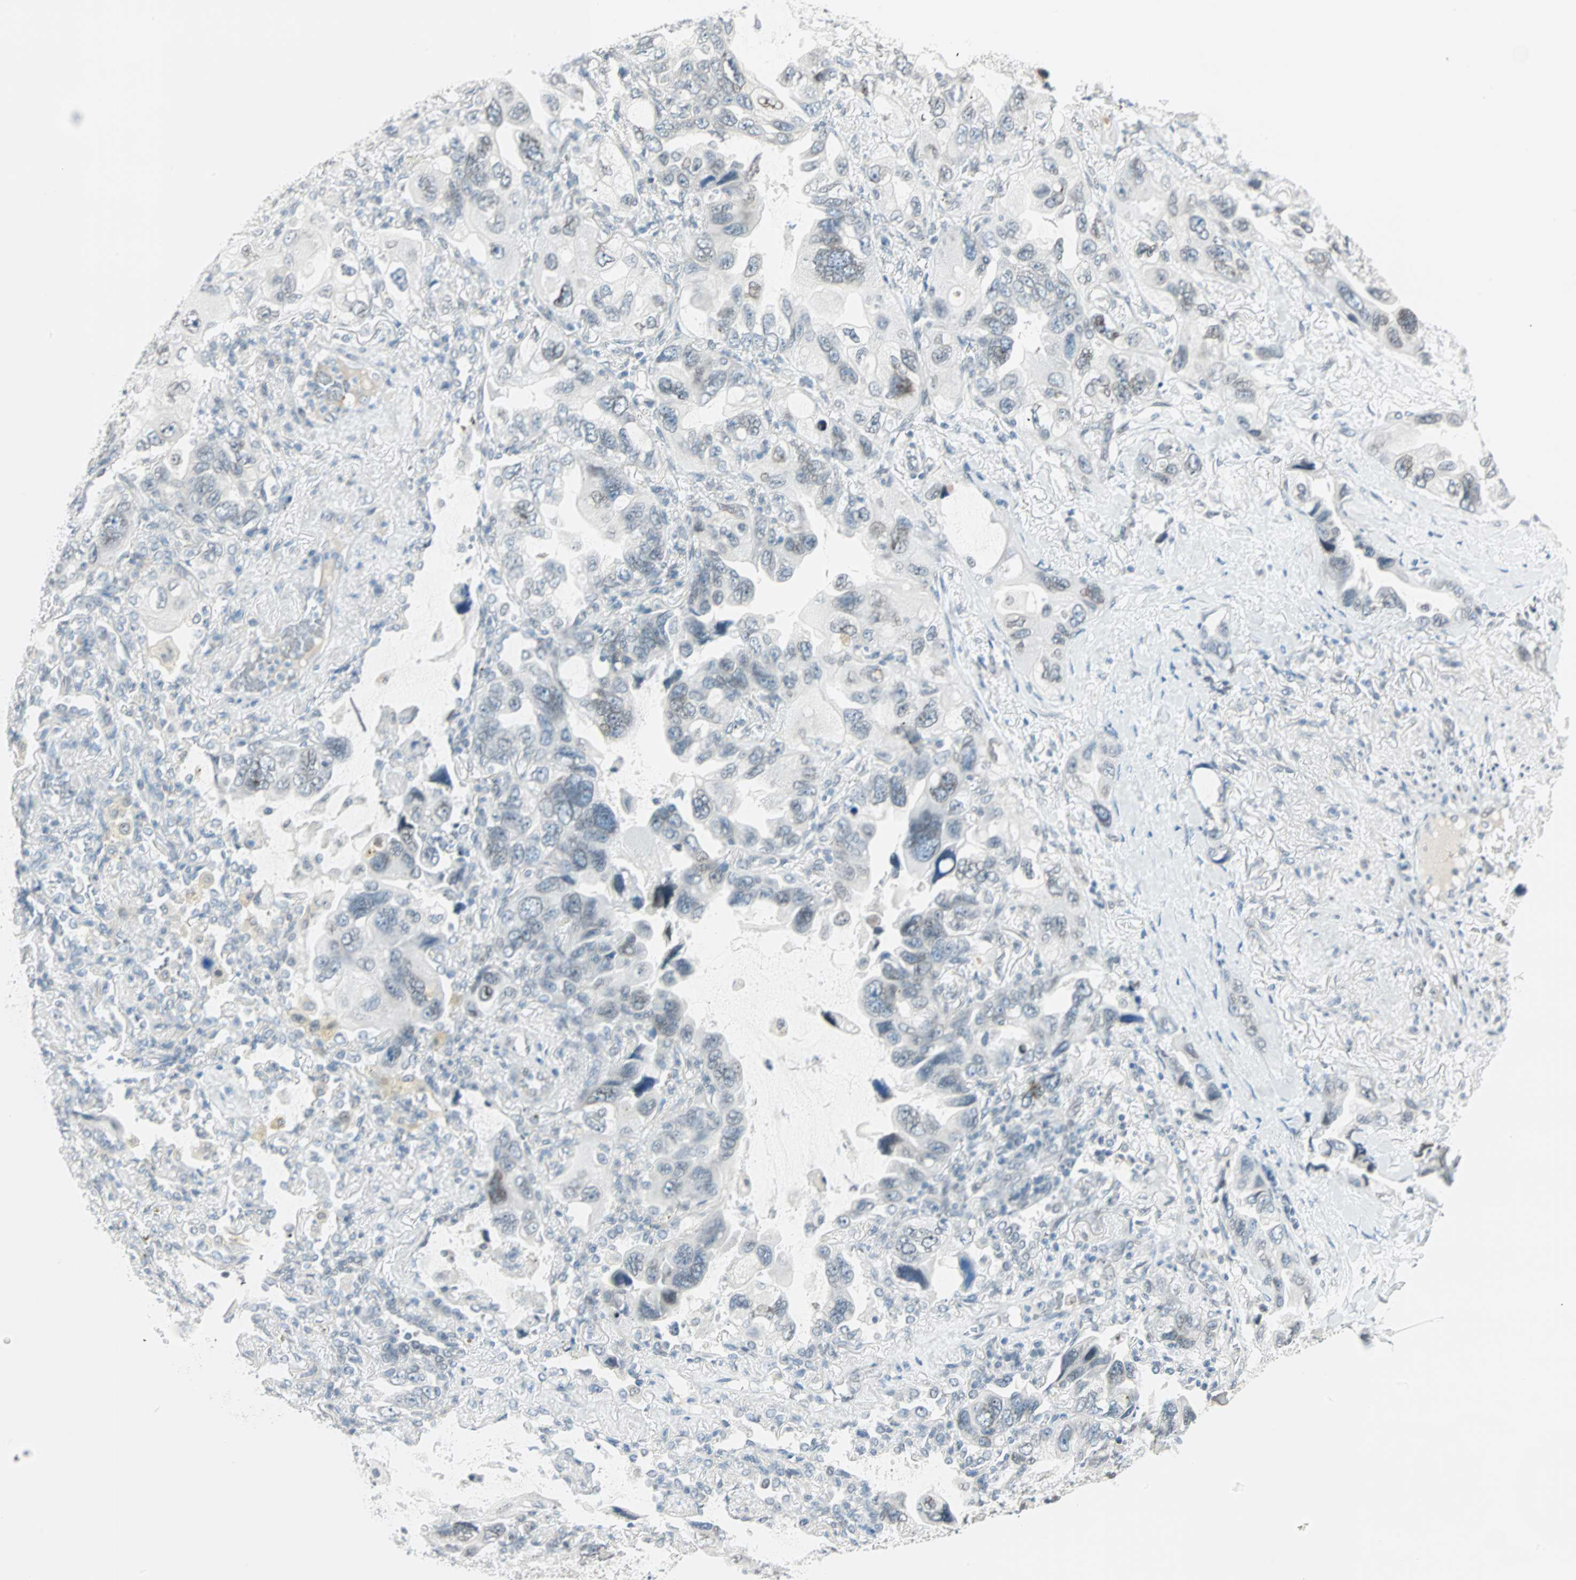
{"staining": {"intensity": "weak", "quantity": "<25%", "location": "cytoplasmic/membranous,nuclear"}, "tissue": "lung cancer", "cell_type": "Tumor cells", "image_type": "cancer", "snomed": [{"axis": "morphology", "description": "Squamous cell carcinoma, NOS"}, {"axis": "topography", "description": "Lung"}], "caption": "Tumor cells show no significant expression in lung cancer (squamous cell carcinoma).", "gene": "BCAN", "patient": {"sex": "female", "age": 73}}